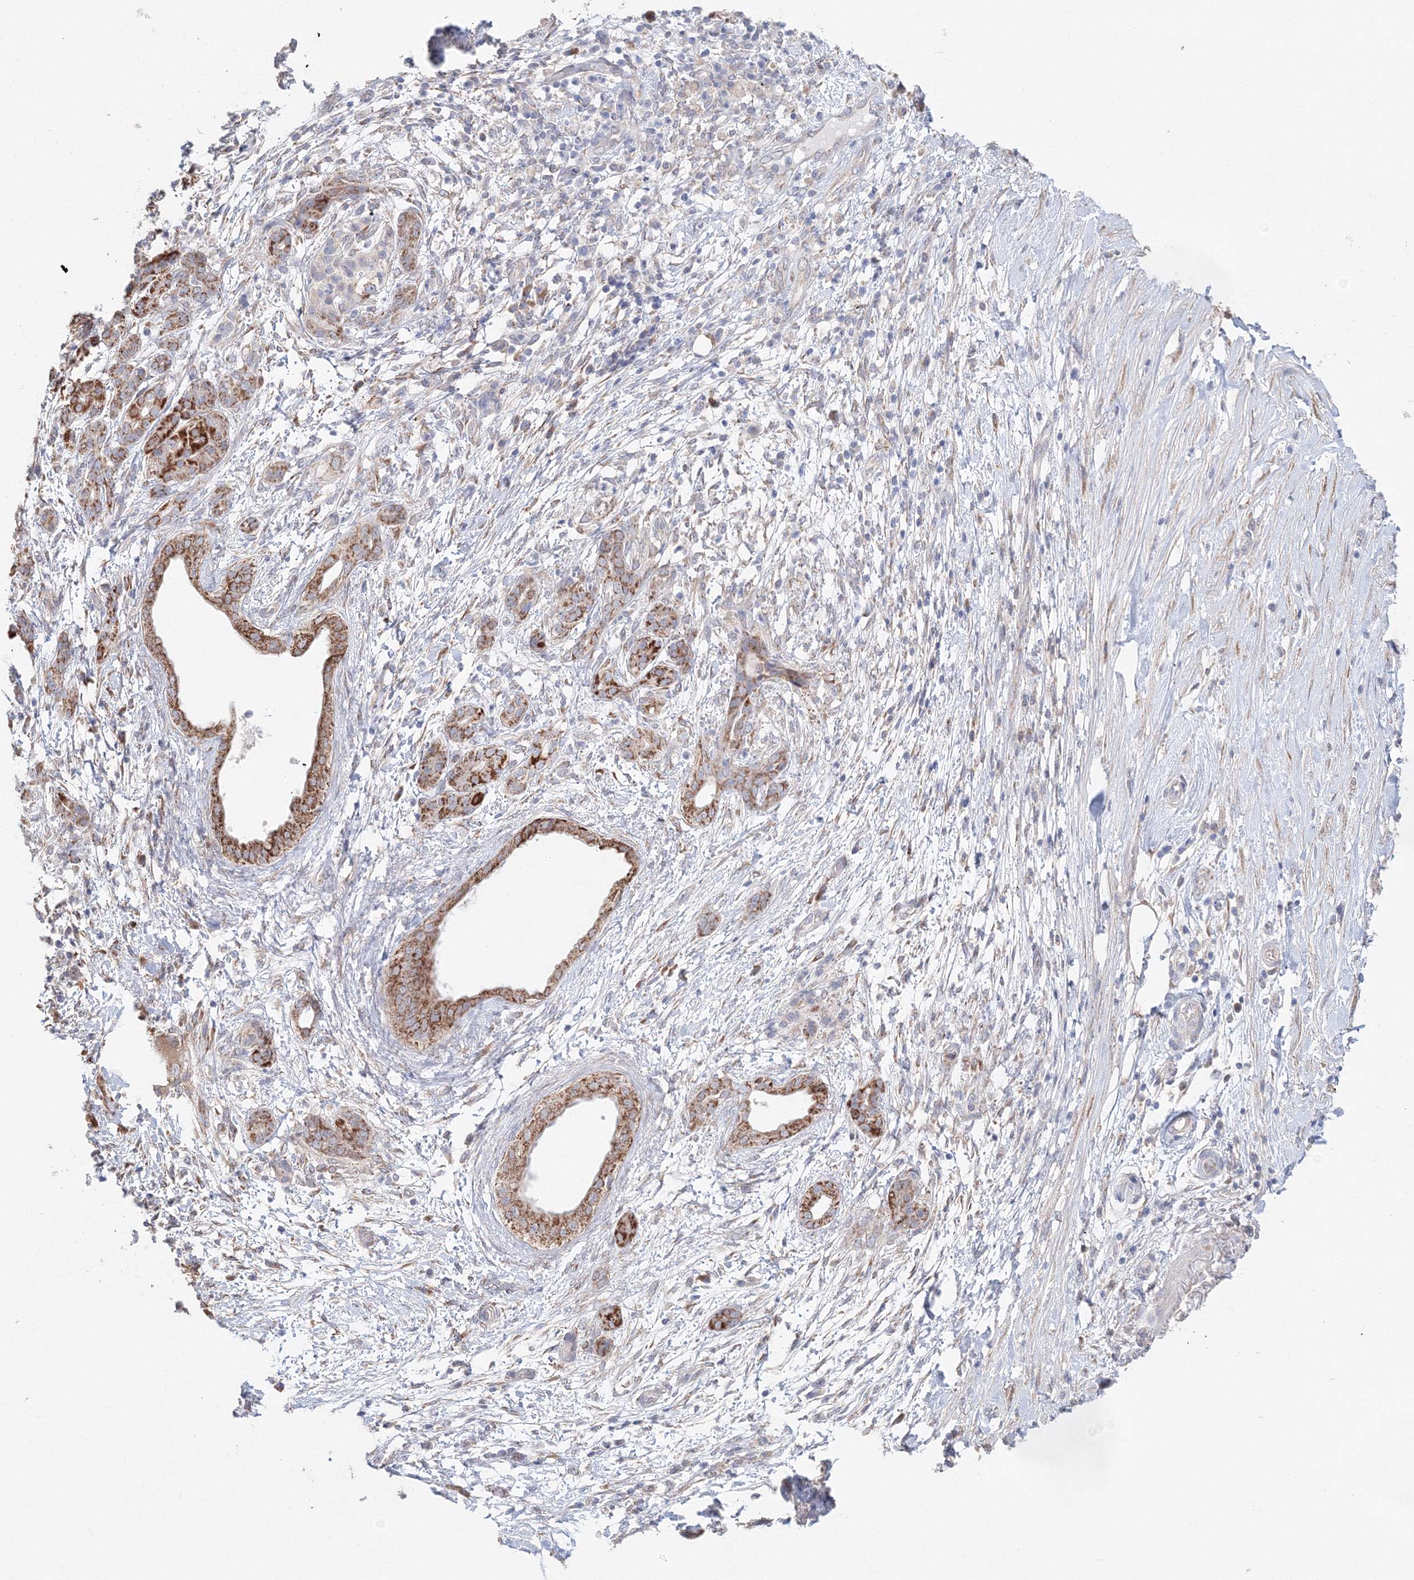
{"staining": {"intensity": "moderate", "quantity": ">75%", "location": "cytoplasmic/membranous"}, "tissue": "pancreatic cancer", "cell_type": "Tumor cells", "image_type": "cancer", "snomed": [{"axis": "morphology", "description": "Adenocarcinoma, NOS"}, {"axis": "topography", "description": "Pancreas"}], "caption": "Immunohistochemical staining of pancreatic adenocarcinoma shows medium levels of moderate cytoplasmic/membranous protein staining in approximately >75% of tumor cells.", "gene": "DHRS12", "patient": {"sex": "female", "age": 55}}